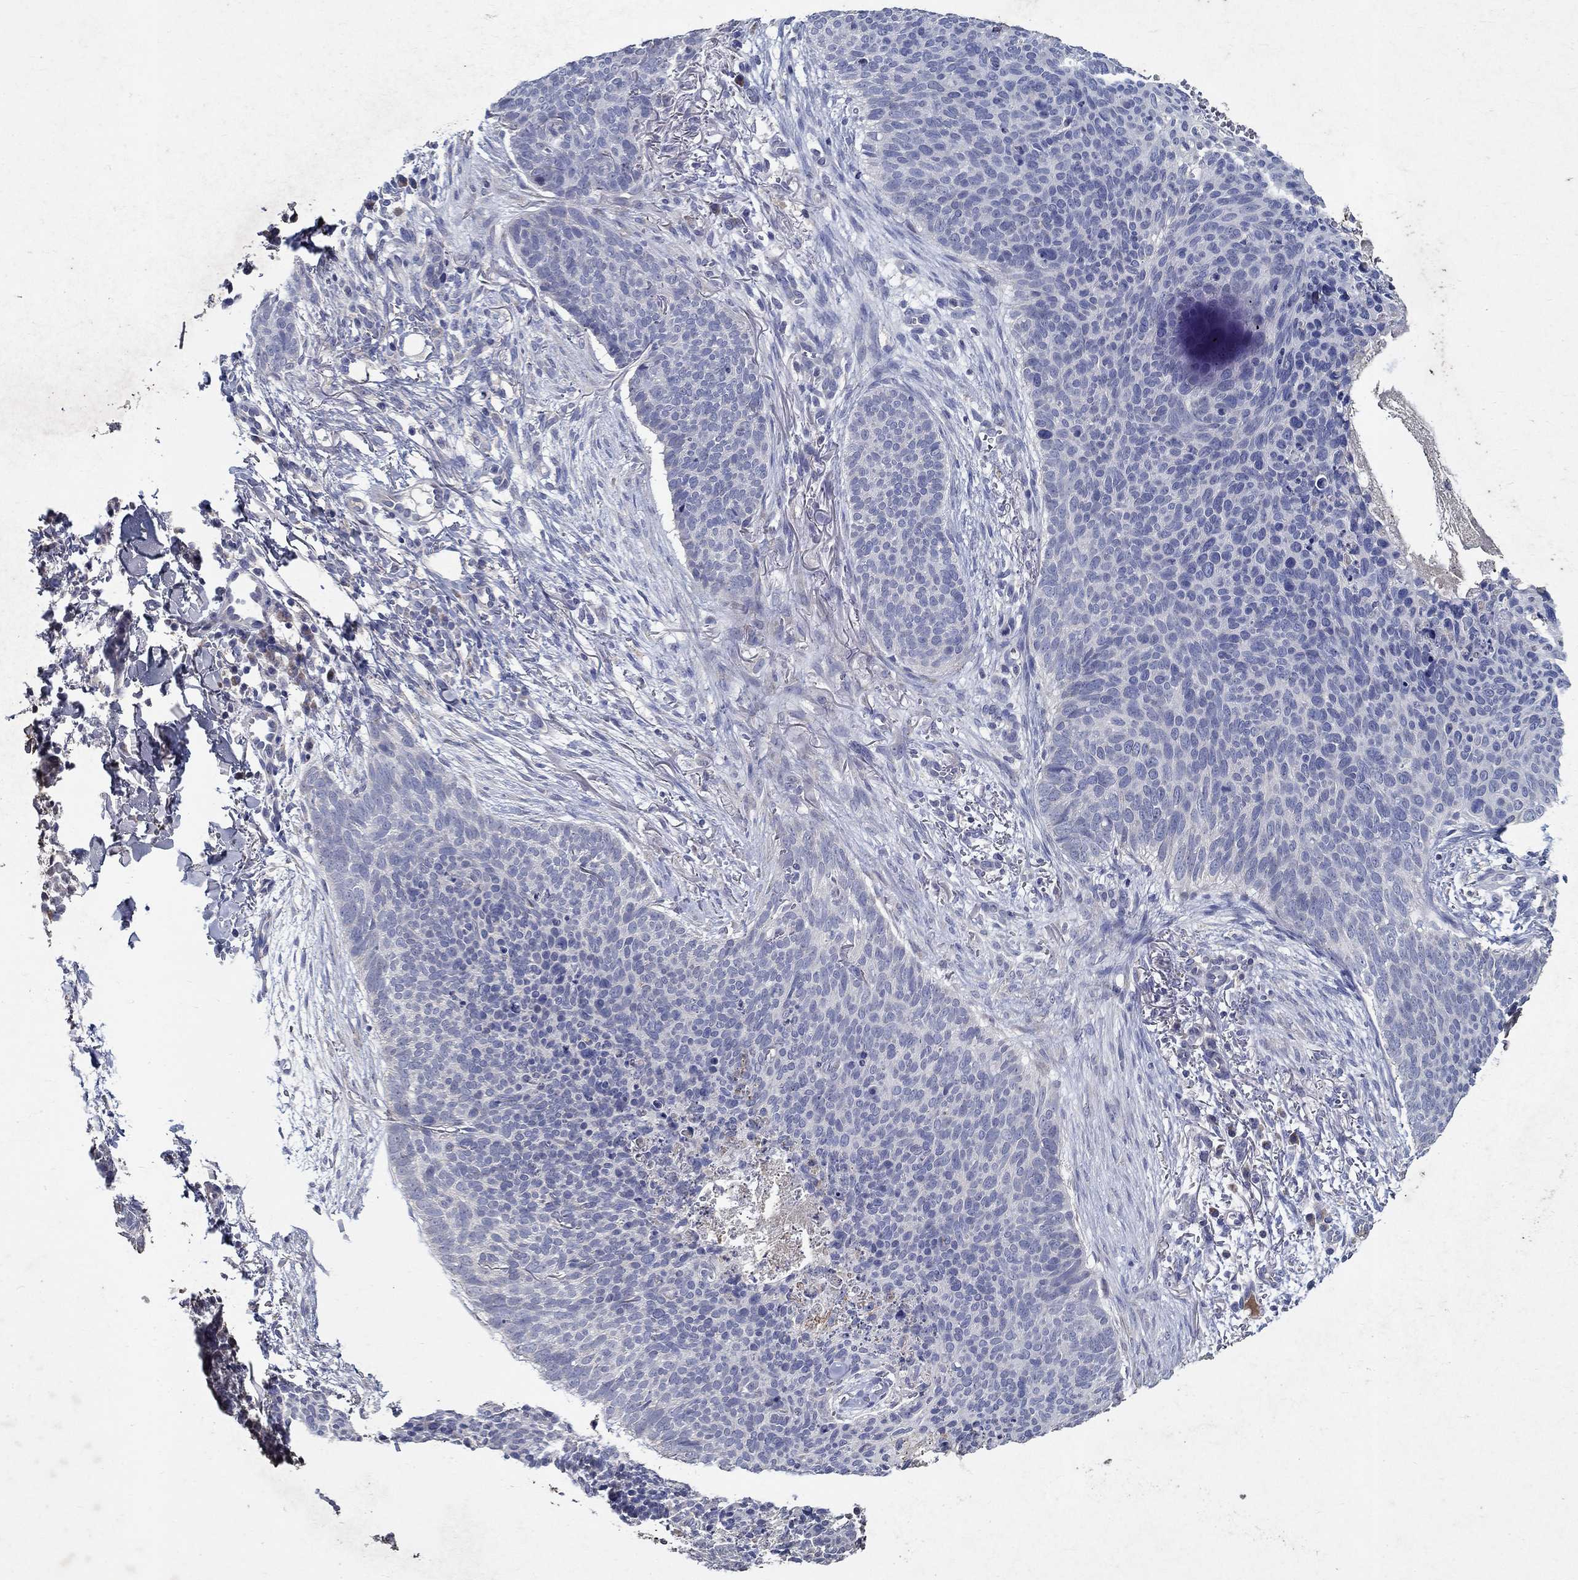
{"staining": {"intensity": "negative", "quantity": "none", "location": "none"}, "tissue": "skin cancer", "cell_type": "Tumor cells", "image_type": "cancer", "snomed": [{"axis": "morphology", "description": "Basal cell carcinoma"}, {"axis": "topography", "description": "Skin"}], "caption": "Histopathology image shows no protein staining in tumor cells of basal cell carcinoma (skin) tissue.", "gene": "PROZ", "patient": {"sex": "male", "age": 64}}